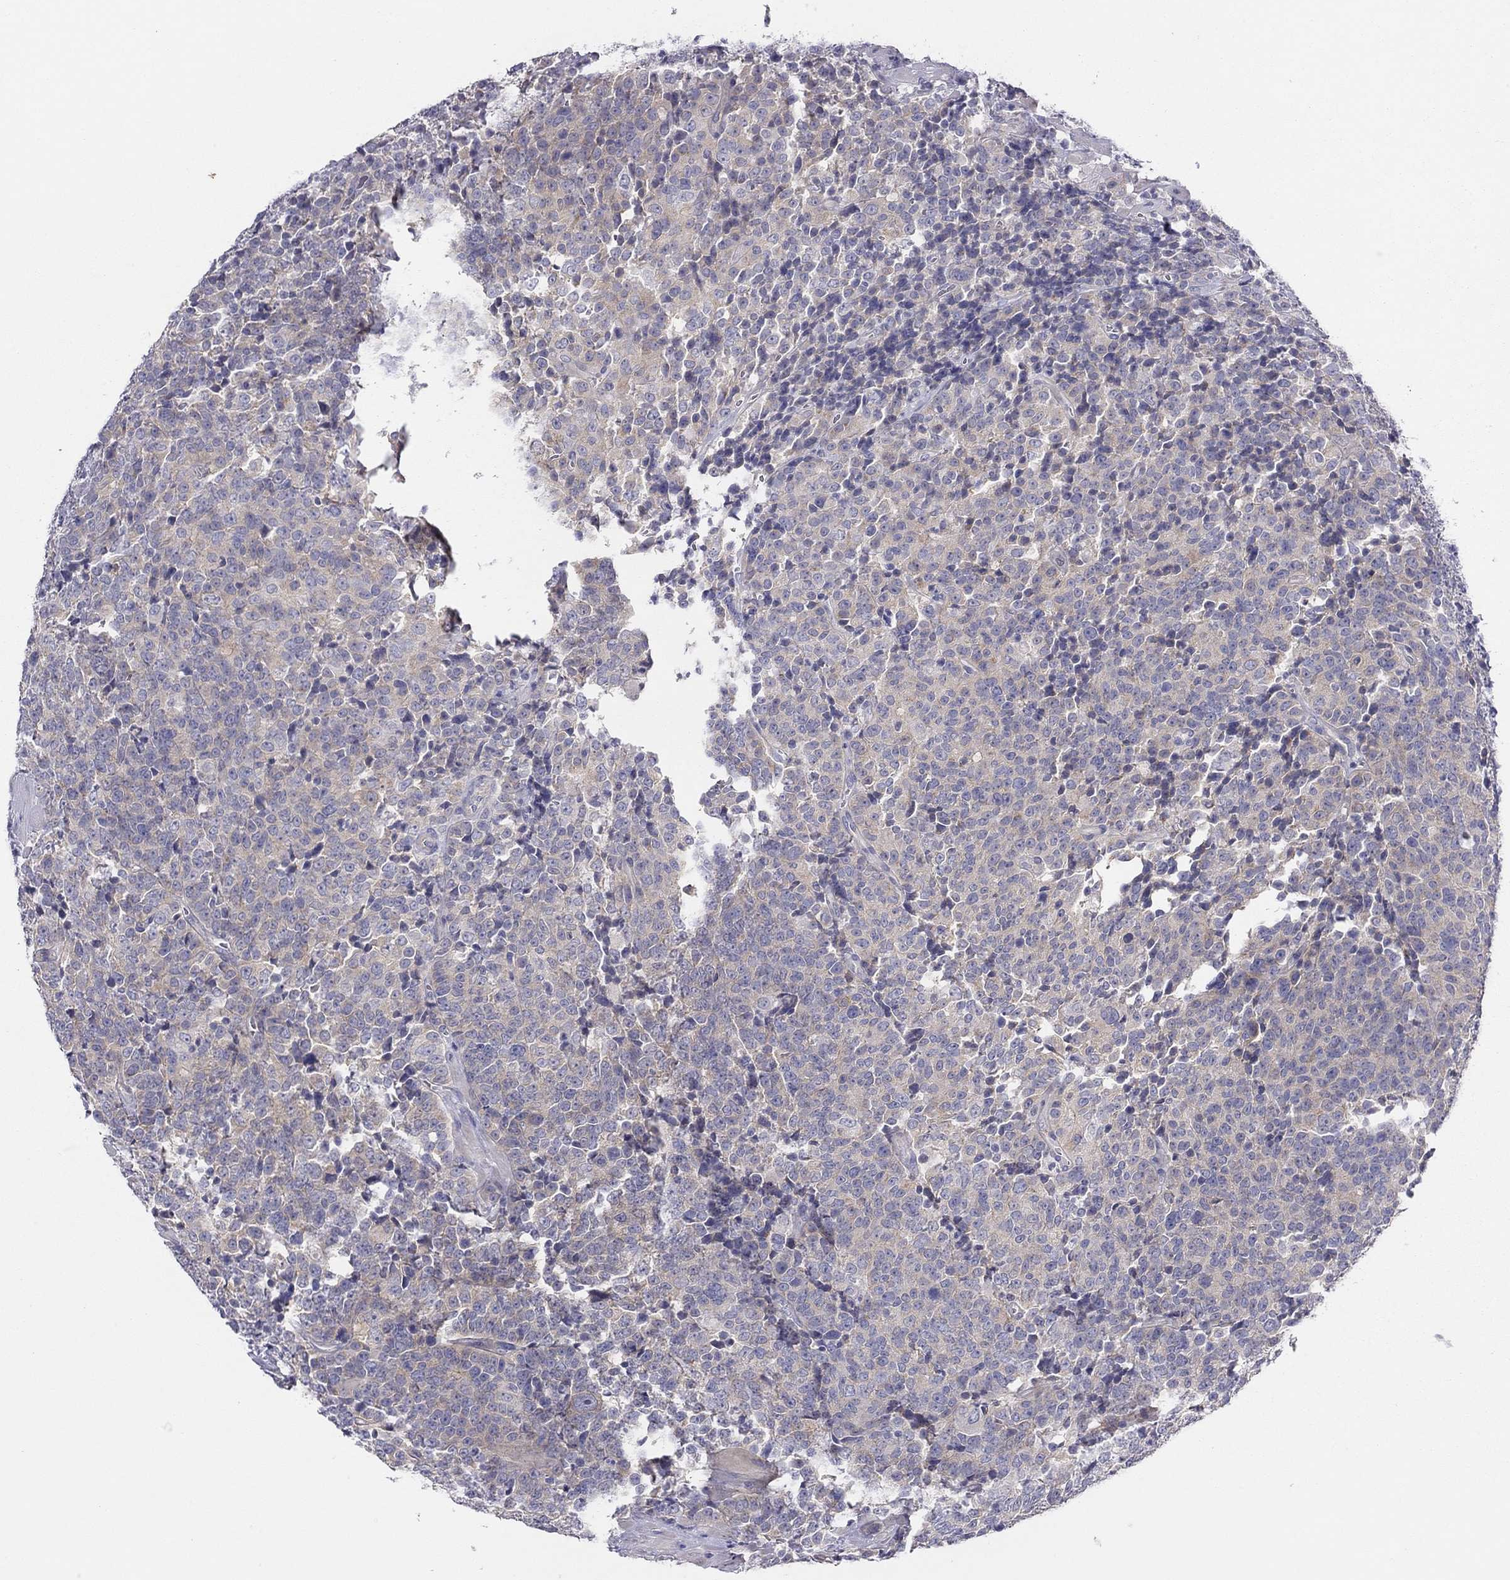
{"staining": {"intensity": "weak", "quantity": "25%-75%", "location": "cytoplasmic/membranous"}, "tissue": "prostate cancer", "cell_type": "Tumor cells", "image_type": "cancer", "snomed": [{"axis": "morphology", "description": "Adenocarcinoma, NOS"}, {"axis": "topography", "description": "Prostate"}], "caption": "Weak cytoplasmic/membranous staining for a protein is identified in about 25%-75% of tumor cells of prostate adenocarcinoma using immunohistochemistry (IHC).", "gene": "MGAT4C", "patient": {"sex": "male", "age": 67}}